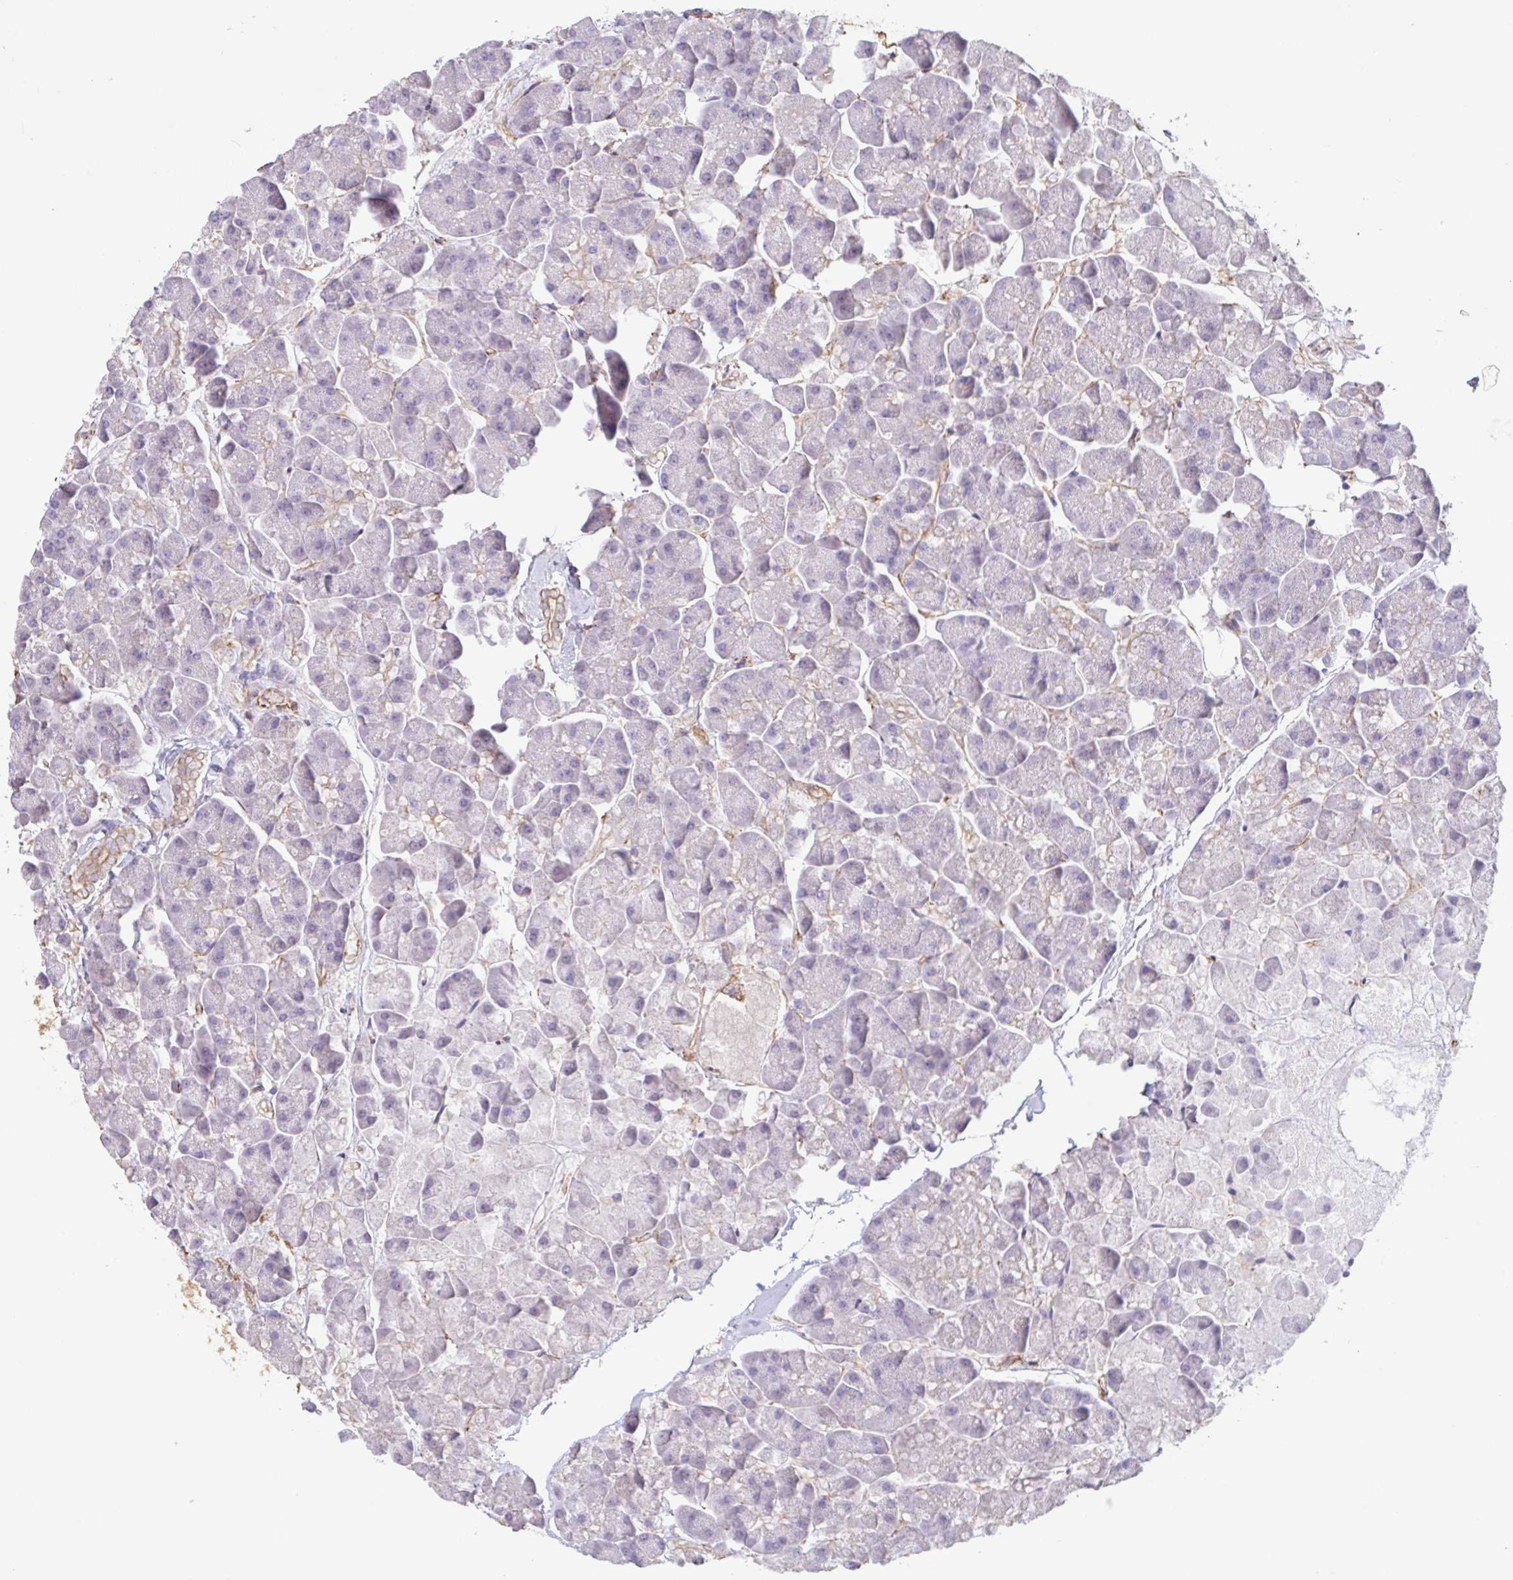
{"staining": {"intensity": "negative", "quantity": "none", "location": "none"}, "tissue": "pancreas", "cell_type": "Exocrine glandular cells", "image_type": "normal", "snomed": [{"axis": "morphology", "description": "Normal tissue, NOS"}, {"axis": "topography", "description": "Pancreas"}, {"axis": "topography", "description": "Peripheral nerve tissue"}], "caption": "The micrograph demonstrates no significant expression in exocrine glandular cells of pancreas. (DAB IHC with hematoxylin counter stain).", "gene": "PLCD4", "patient": {"sex": "male", "age": 54}}